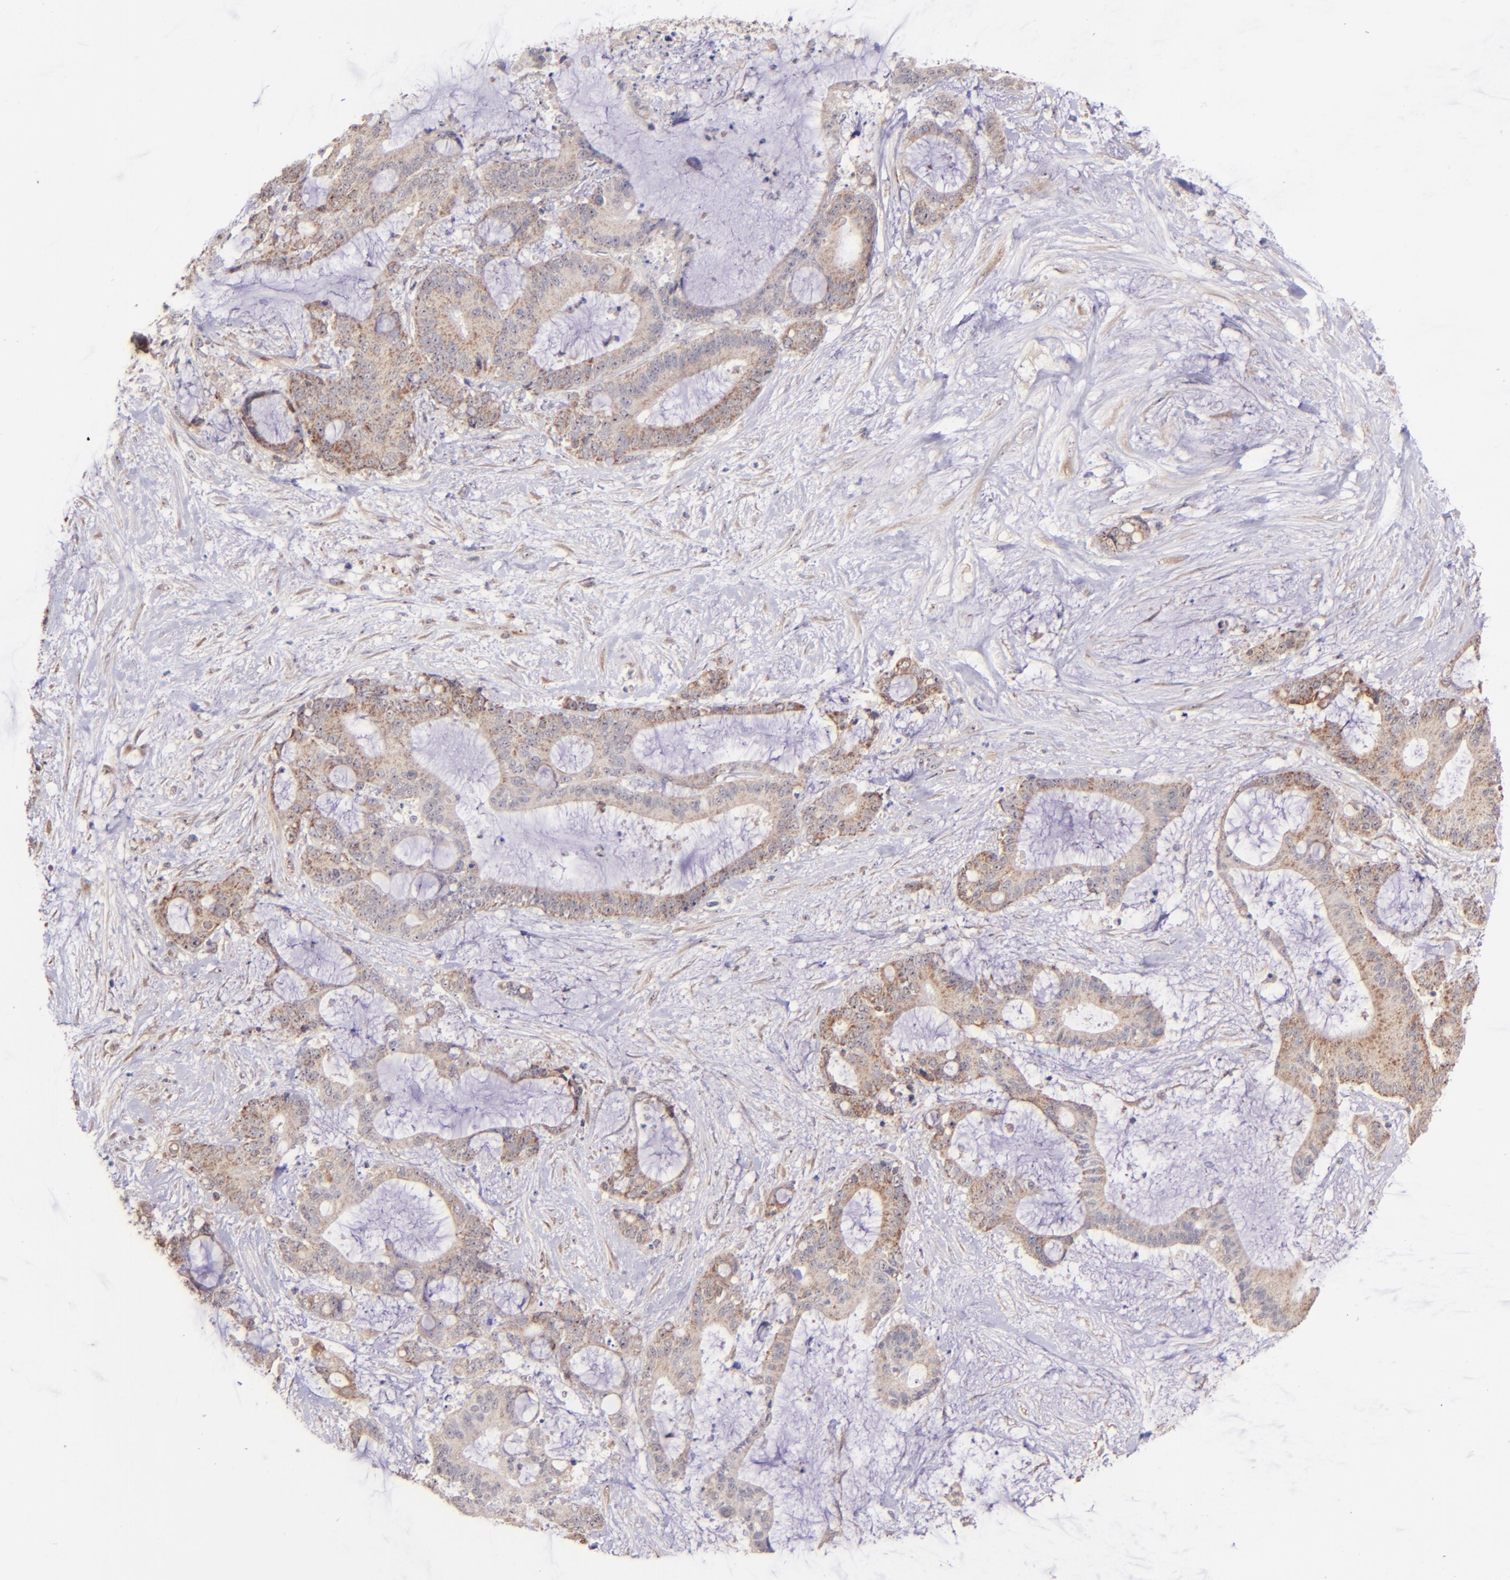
{"staining": {"intensity": "moderate", "quantity": "25%-75%", "location": "cytoplasmic/membranous"}, "tissue": "liver cancer", "cell_type": "Tumor cells", "image_type": "cancer", "snomed": [{"axis": "morphology", "description": "Cholangiocarcinoma"}, {"axis": "topography", "description": "Liver"}], "caption": "IHC of human liver cancer displays medium levels of moderate cytoplasmic/membranous staining in about 25%-75% of tumor cells.", "gene": "SHC1", "patient": {"sex": "female", "age": 73}}